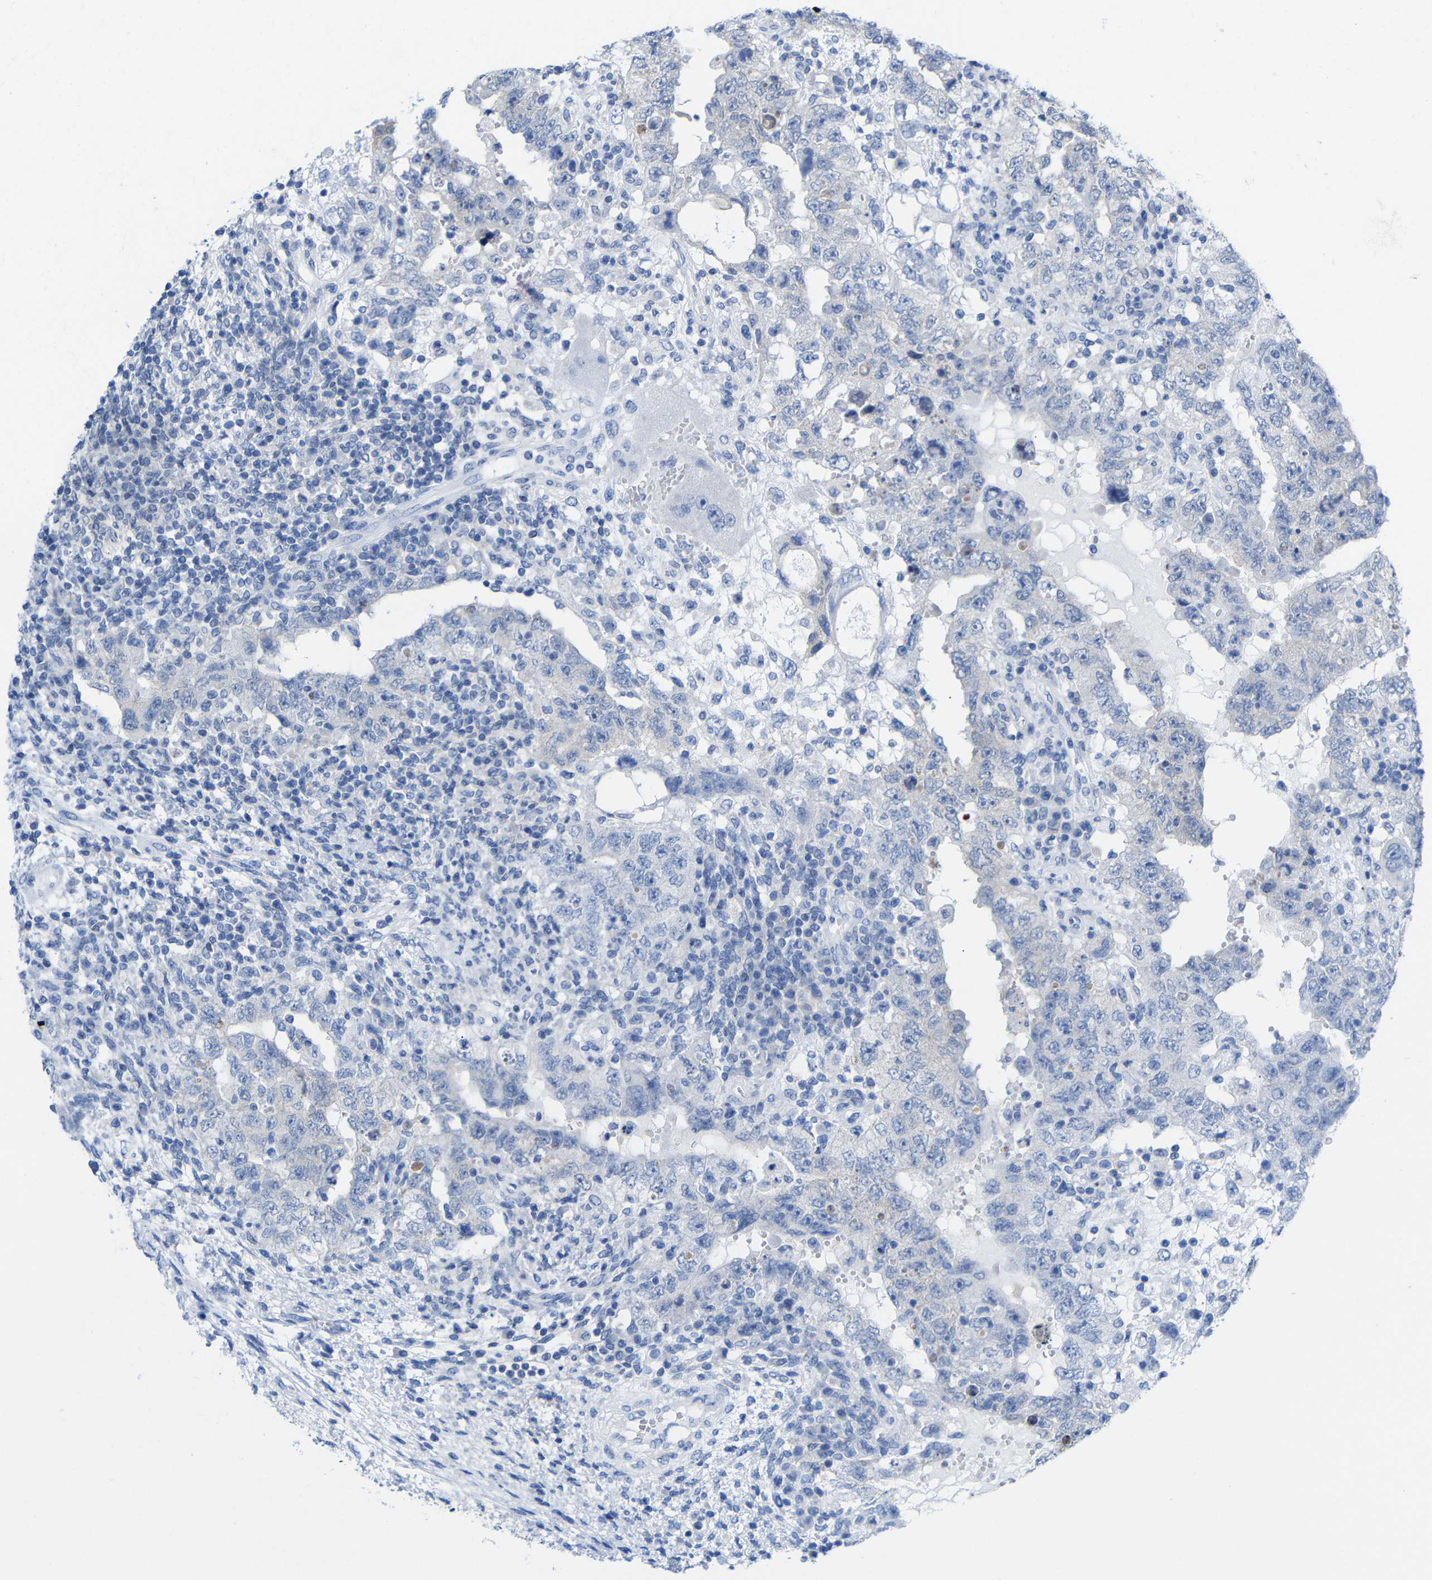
{"staining": {"intensity": "negative", "quantity": "none", "location": "none"}, "tissue": "testis cancer", "cell_type": "Tumor cells", "image_type": "cancer", "snomed": [{"axis": "morphology", "description": "Carcinoma, Embryonal, NOS"}, {"axis": "topography", "description": "Testis"}], "caption": "Photomicrograph shows no protein staining in tumor cells of testis cancer tissue.", "gene": "PEBP1", "patient": {"sex": "male", "age": 26}}